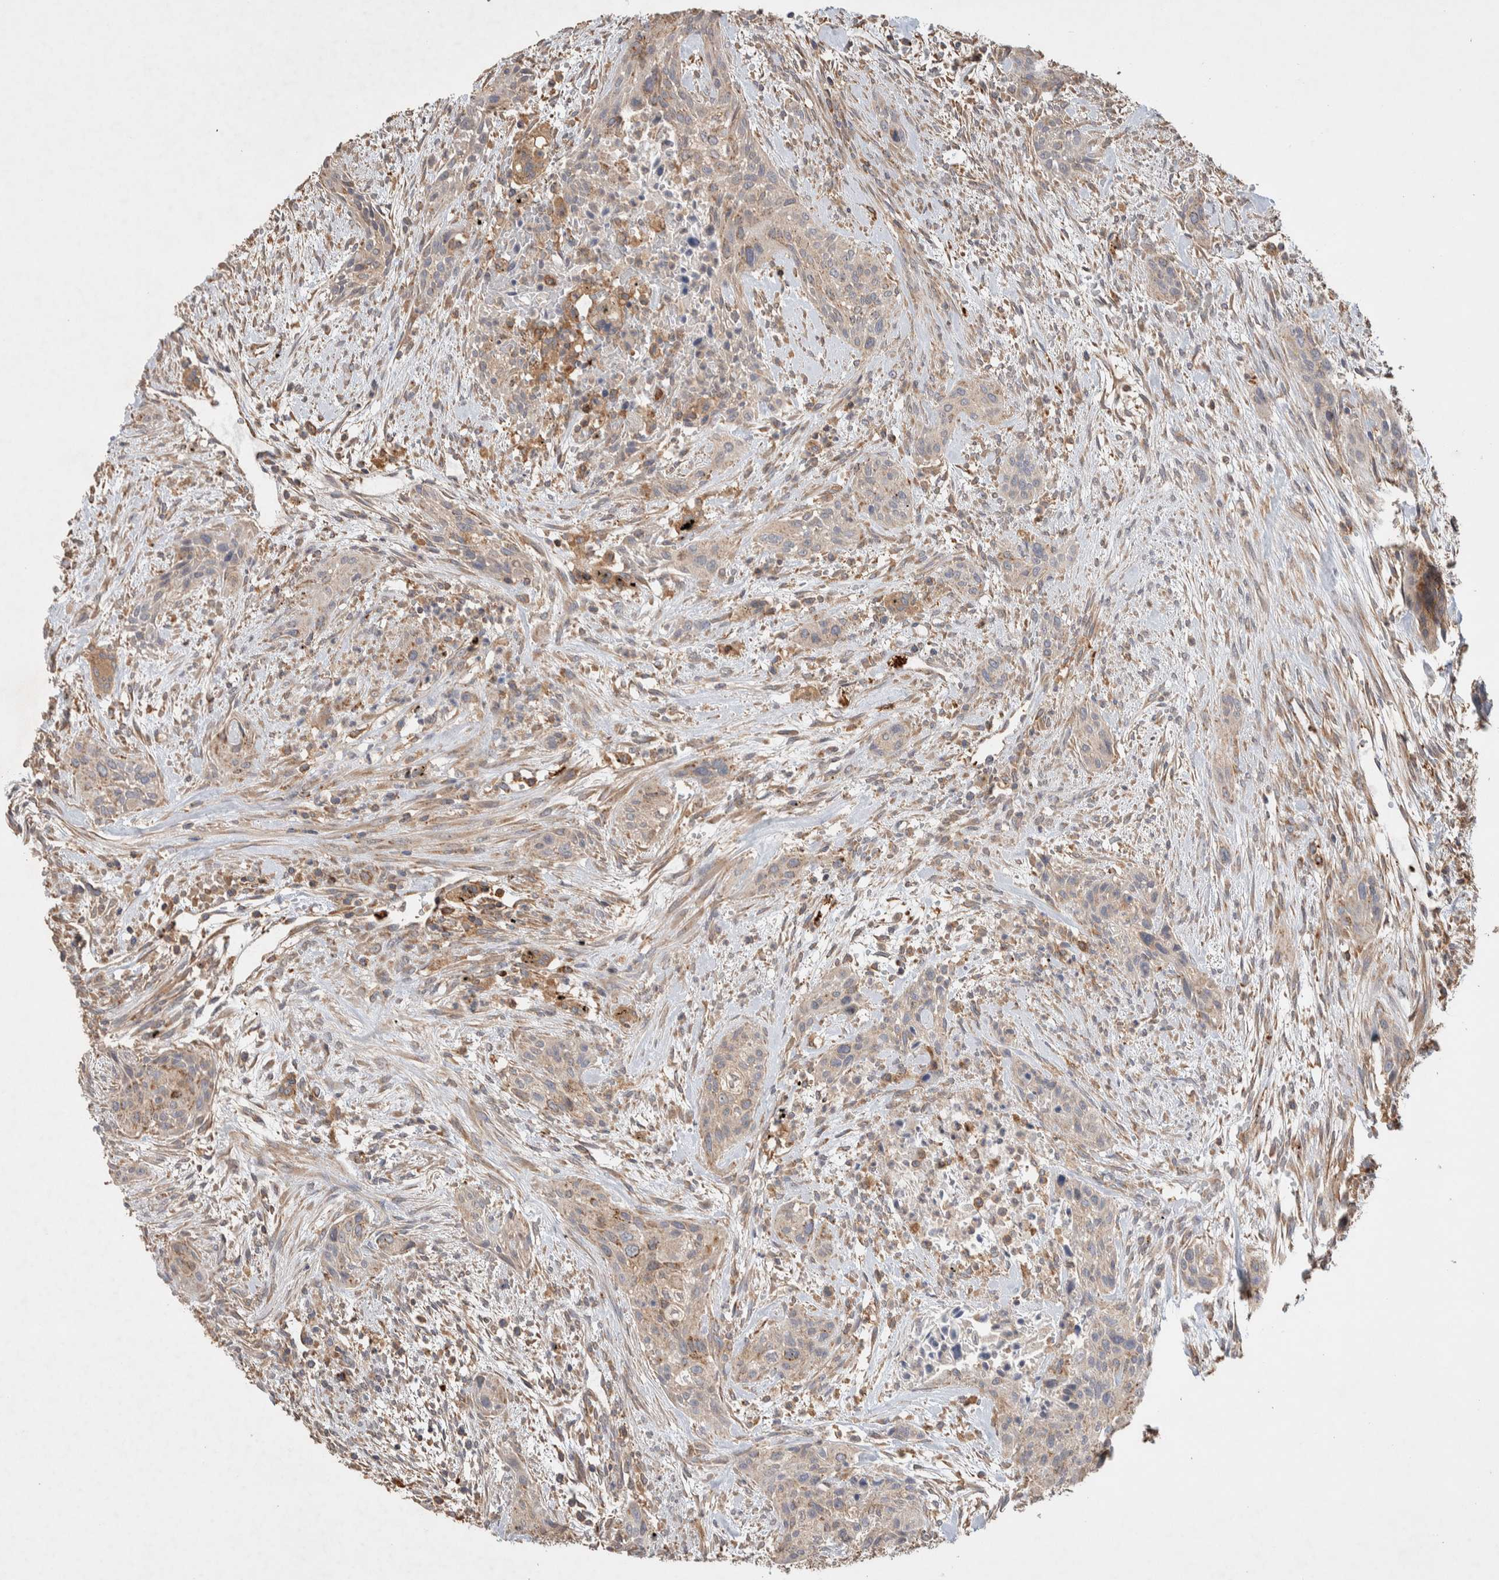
{"staining": {"intensity": "weak", "quantity": ">75%", "location": "cytoplasmic/membranous"}, "tissue": "urothelial cancer", "cell_type": "Tumor cells", "image_type": "cancer", "snomed": [{"axis": "morphology", "description": "Urothelial carcinoma, High grade"}, {"axis": "topography", "description": "Urinary bladder"}], "caption": "The histopathology image reveals immunohistochemical staining of high-grade urothelial carcinoma. There is weak cytoplasmic/membranous positivity is seen in approximately >75% of tumor cells.", "gene": "DEPTOR", "patient": {"sex": "male", "age": 35}}